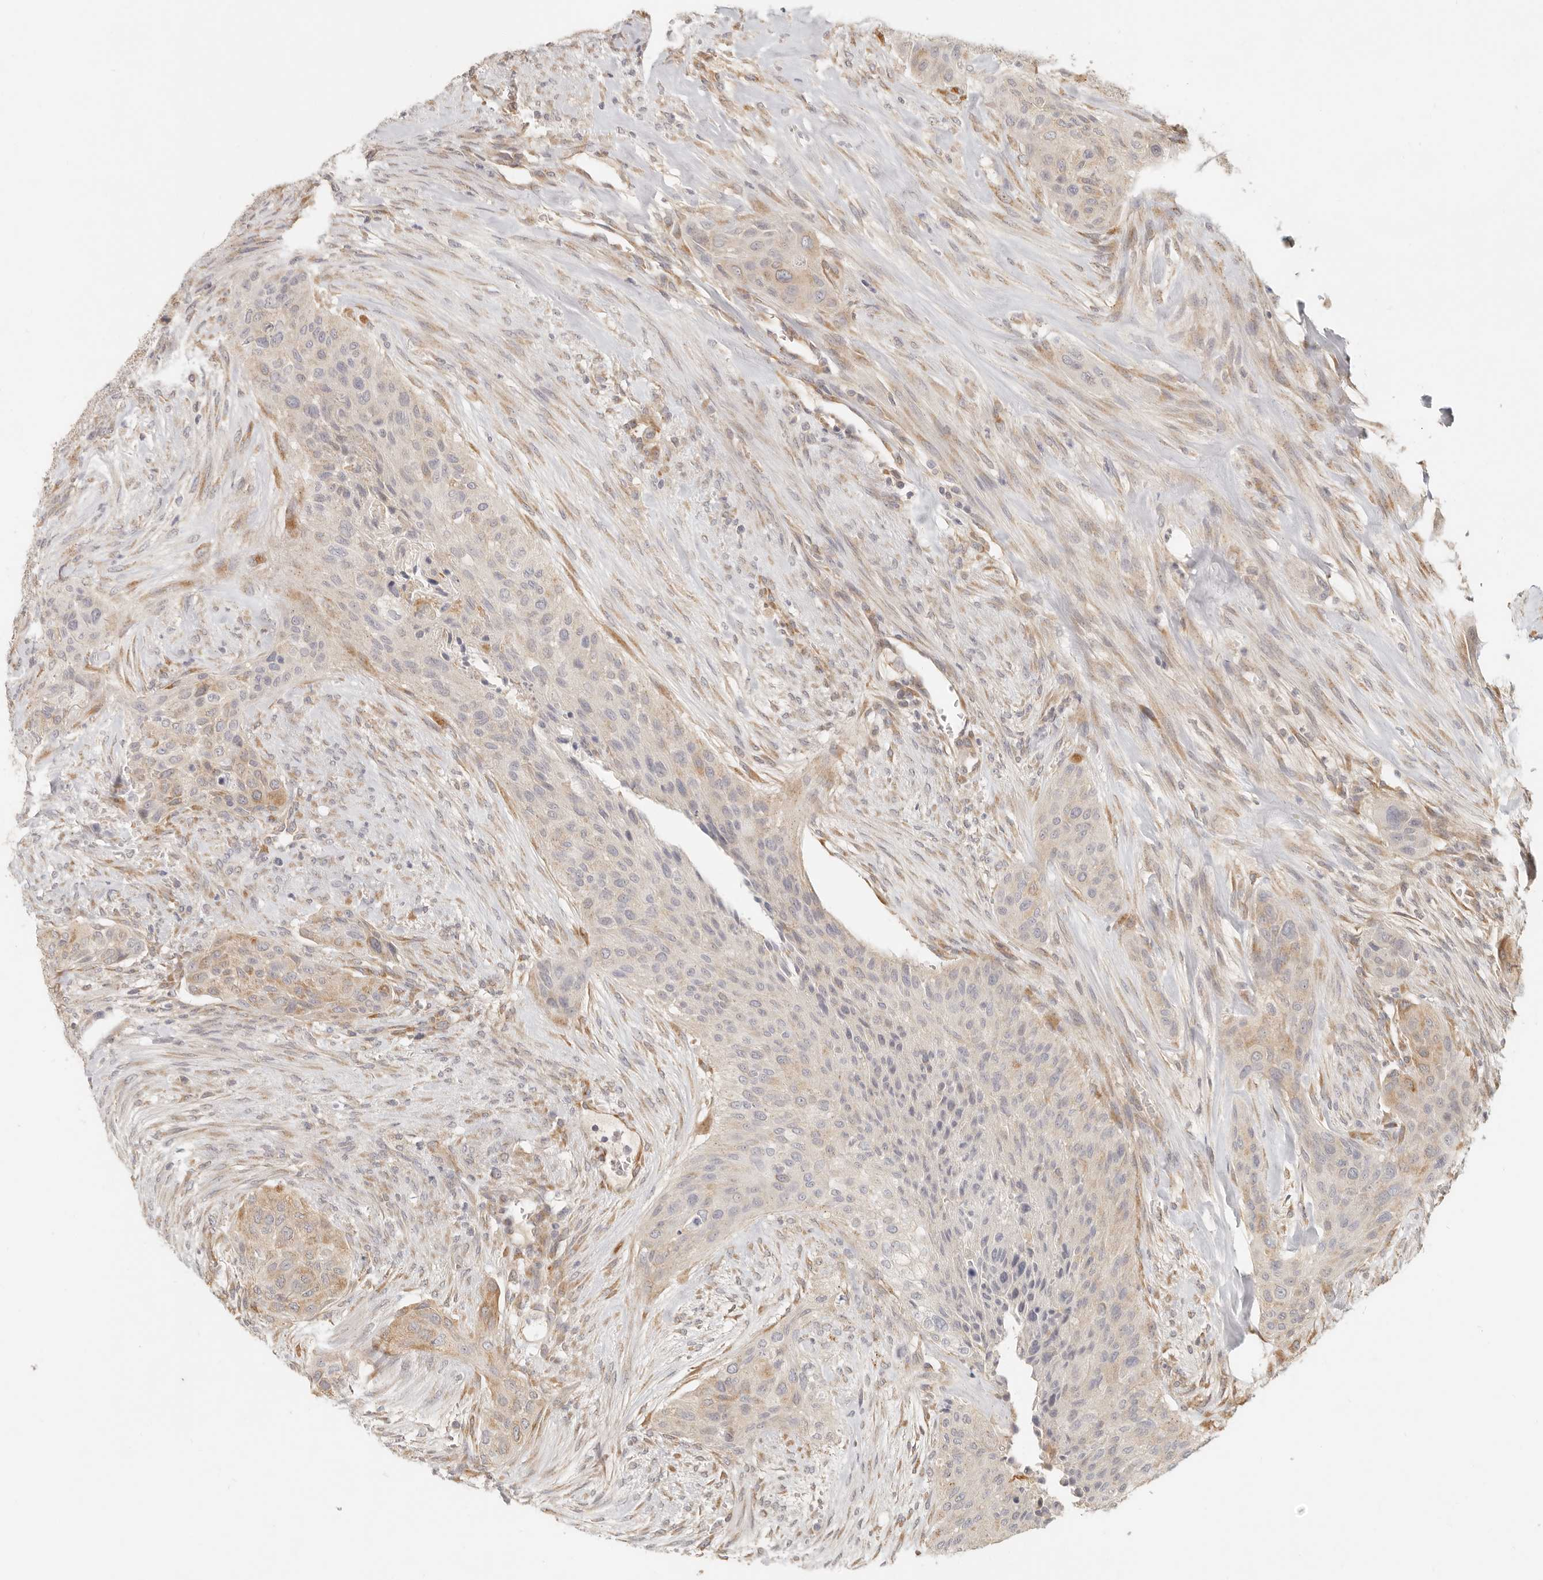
{"staining": {"intensity": "weak", "quantity": "<25%", "location": "cytoplasmic/membranous"}, "tissue": "urothelial cancer", "cell_type": "Tumor cells", "image_type": "cancer", "snomed": [{"axis": "morphology", "description": "Urothelial carcinoma, High grade"}, {"axis": "topography", "description": "Urinary bladder"}], "caption": "Immunohistochemistry image of urothelial cancer stained for a protein (brown), which exhibits no expression in tumor cells. (DAB immunohistochemistry (IHC), high magnification).", "gene": "PABPC4", "patient": {"sex": "male", "age": 35}}